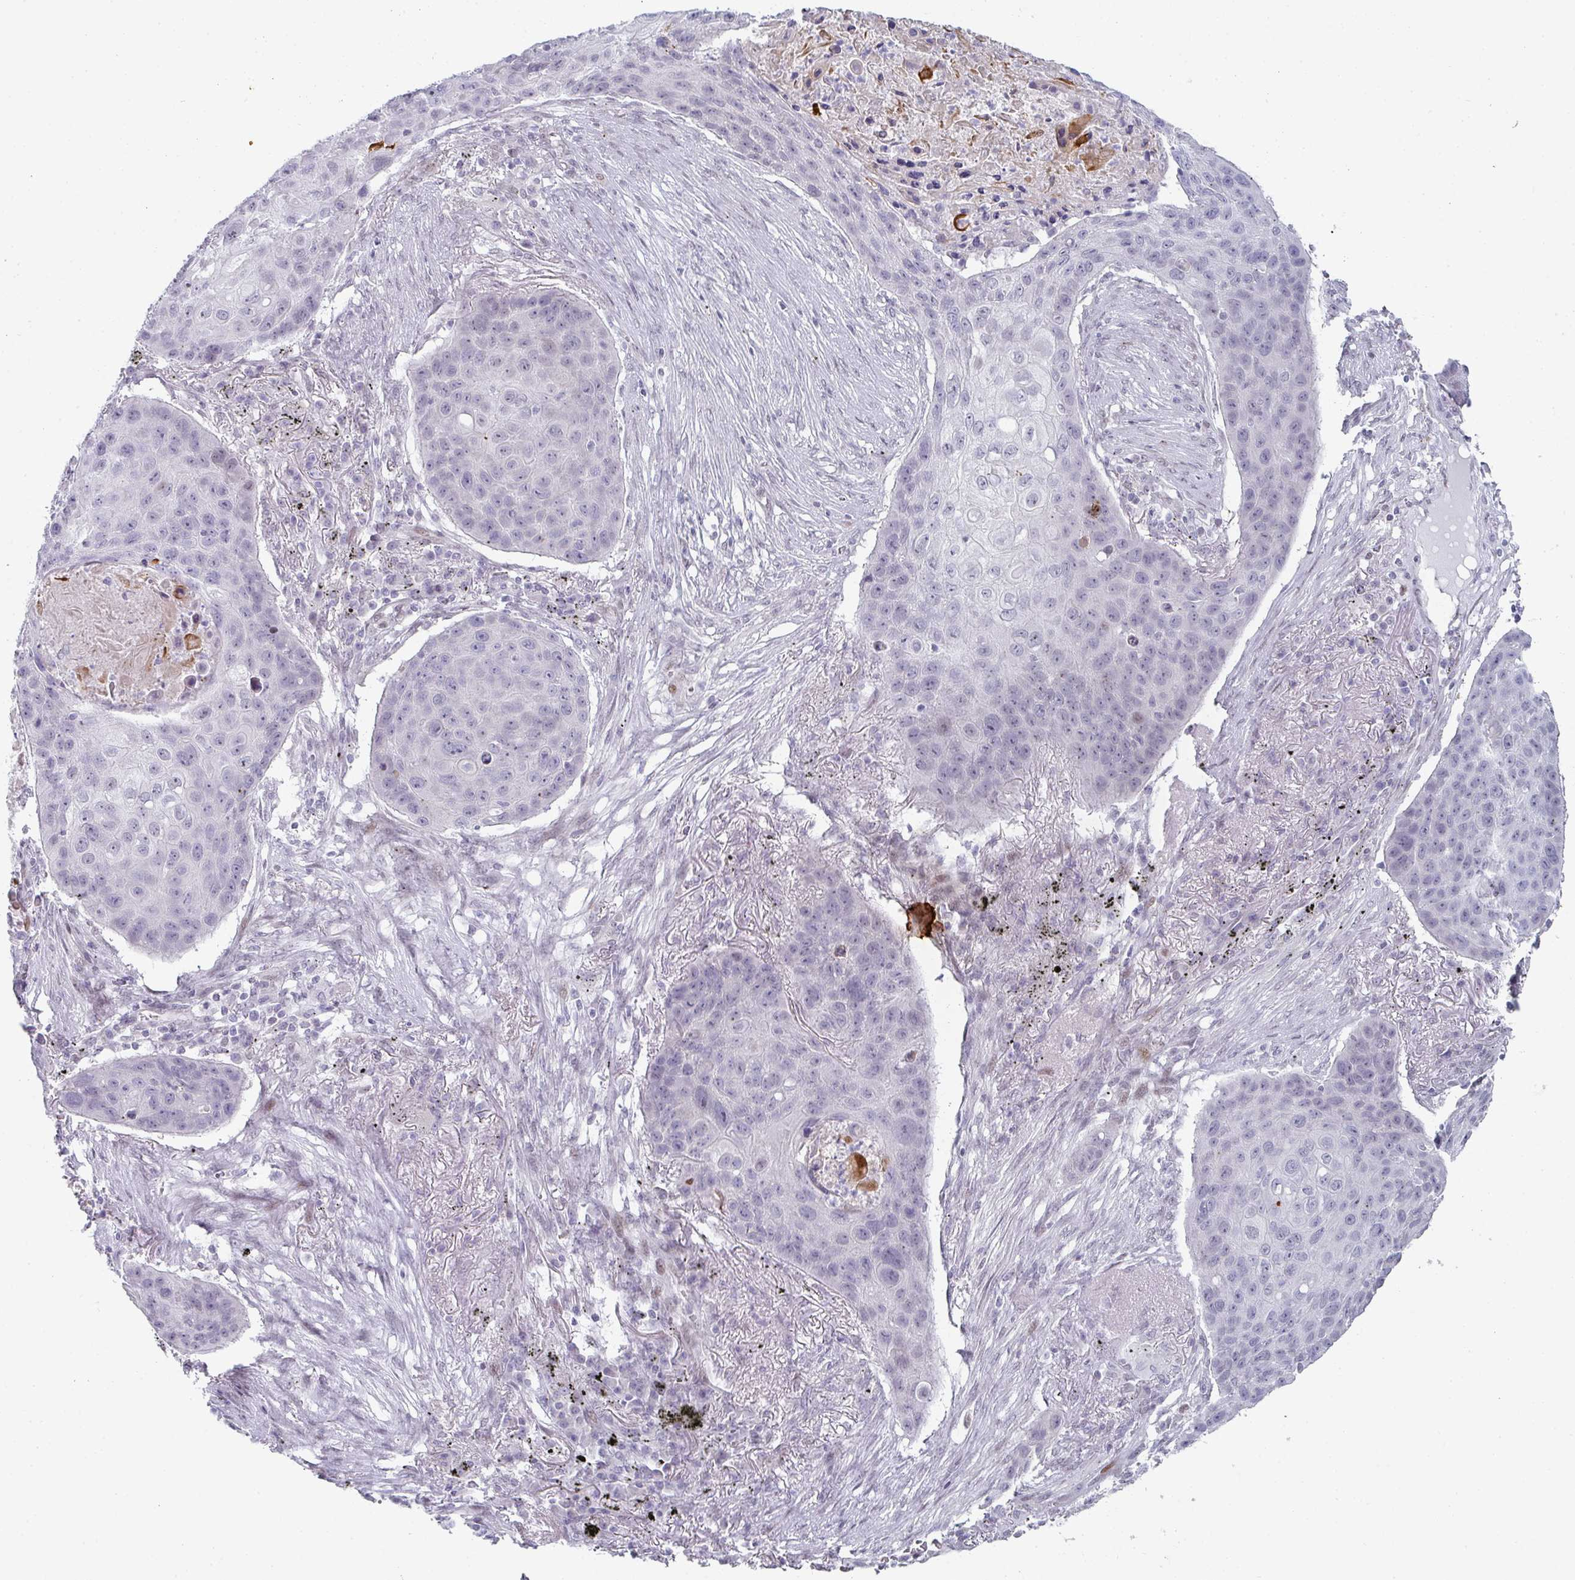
{"staining": {"intensity": "negative", "quantity": "none", "location": "none"}, "tissue": "lung cancer", "cell_type": "Tumor cells", "image_type": "cancer", "snomed": [{"axis": "morphology", "description": "Squamous cell carcinoma, NOS"}, {"axis": "topography", "description": "Lung"}], "caption": "Lung cancer stained for a protein using immunohistochemistry (IHC) shows no positivity tumor cells.", "gene": "POU2AF2", "patient": {"sex": "female", "age": 63}}